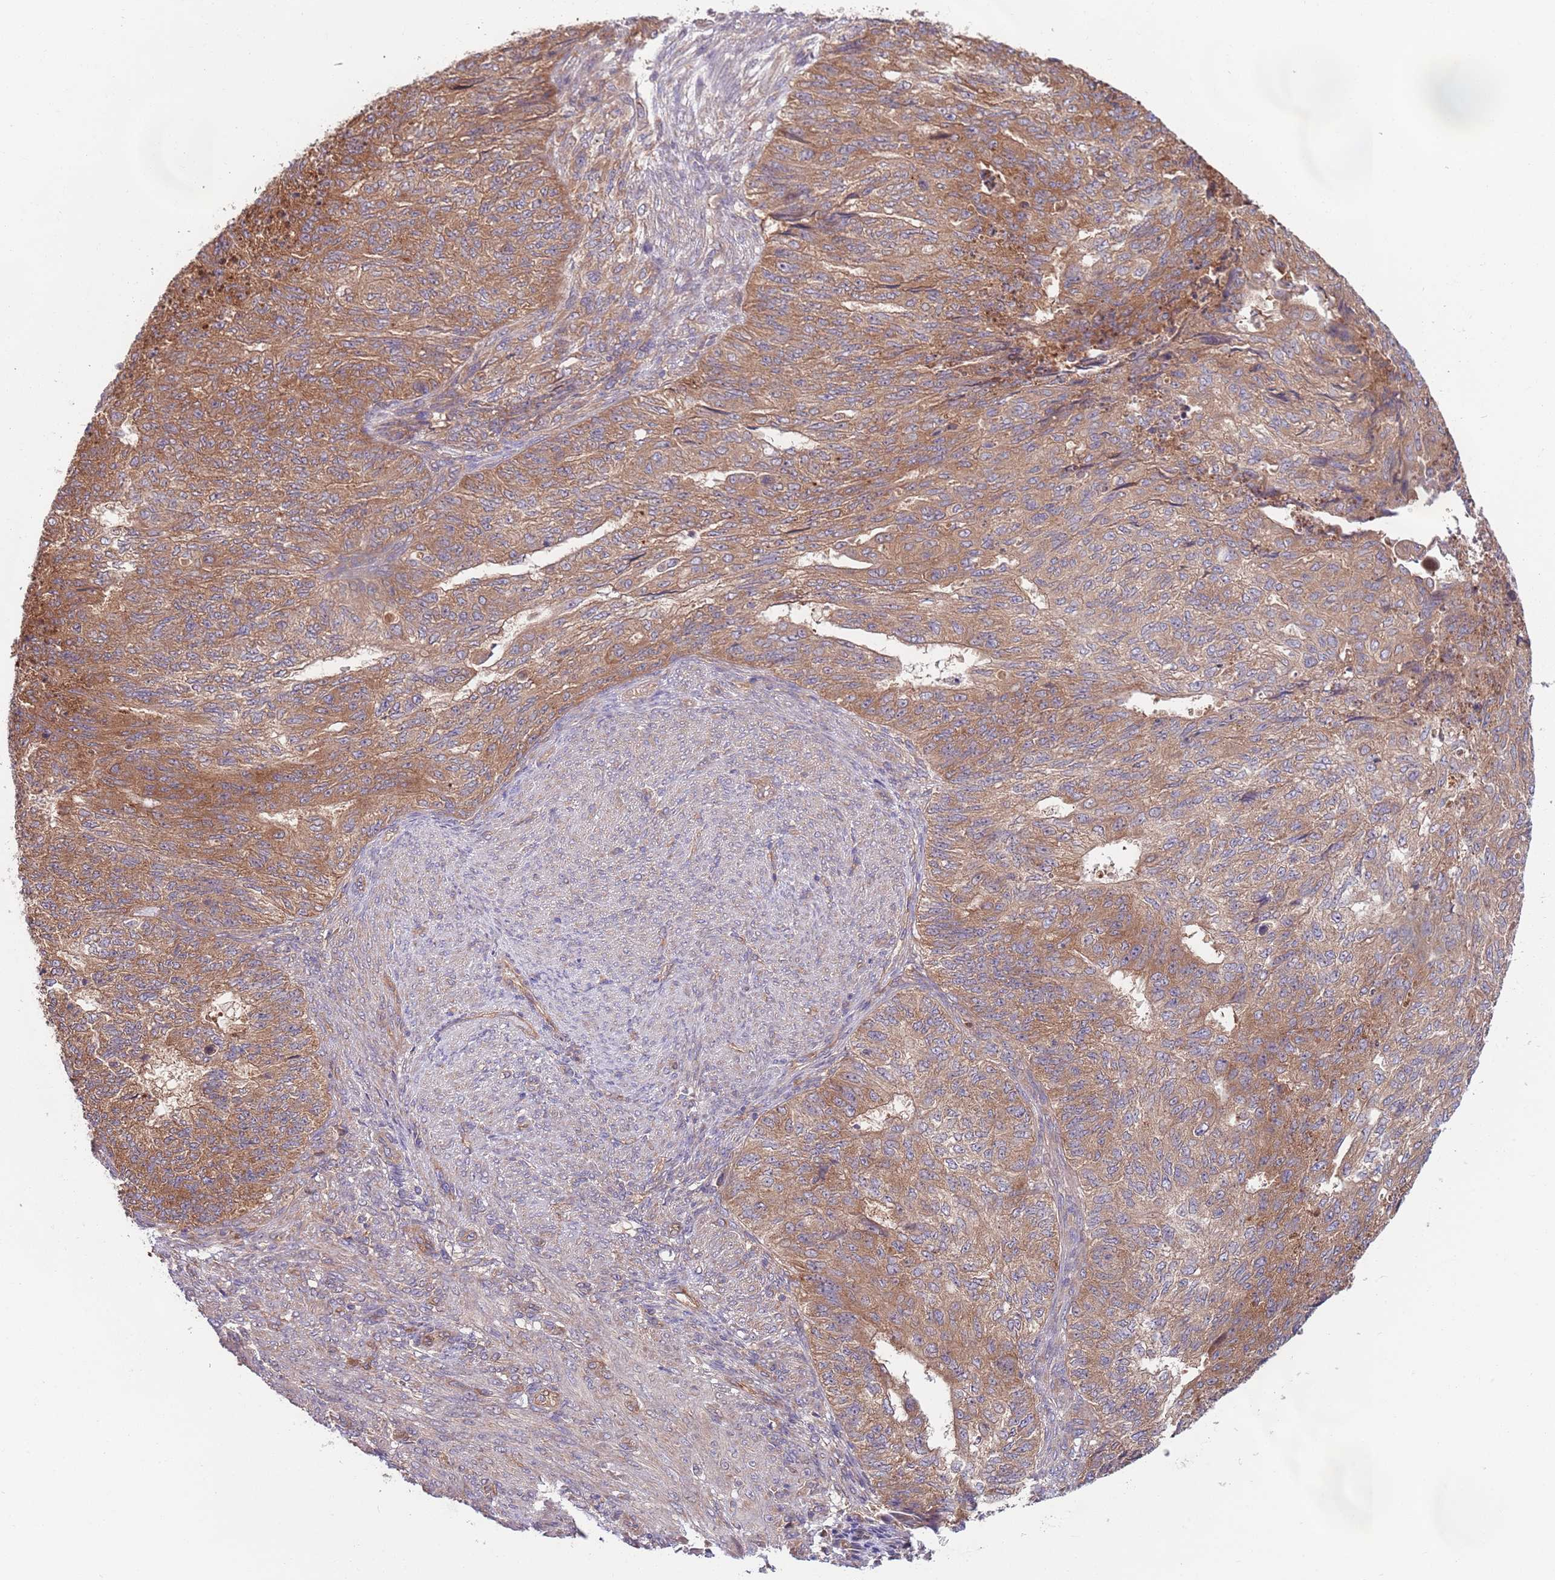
{"staining": {"intensity": "moderate", "quantity": ">75%", "location": "cytoplasmic/membranous"}, "tissue": "endometrial cancer", "cell_type": "Tumor cells", "image_type": "cancer", "snomed": [{"axis": "morphology", "description": "Adenocarcinoma, NOS"}, {"axis": "topography", "description": "Endometrium"}], "caption": "IHC staining of endometrial cancer, which shows medium levels of moderate cytoplasmic/membranous staining in about >75% of tumor cells indicating moderate cytoplasmic/membranous protein positivity. The staining was performed using DAB (brown) for protein detection and nuclei were counterstained in hematoxylin (blue).", "gene": "EIF3F", "patient": {"sex": "female", "age": 32}}